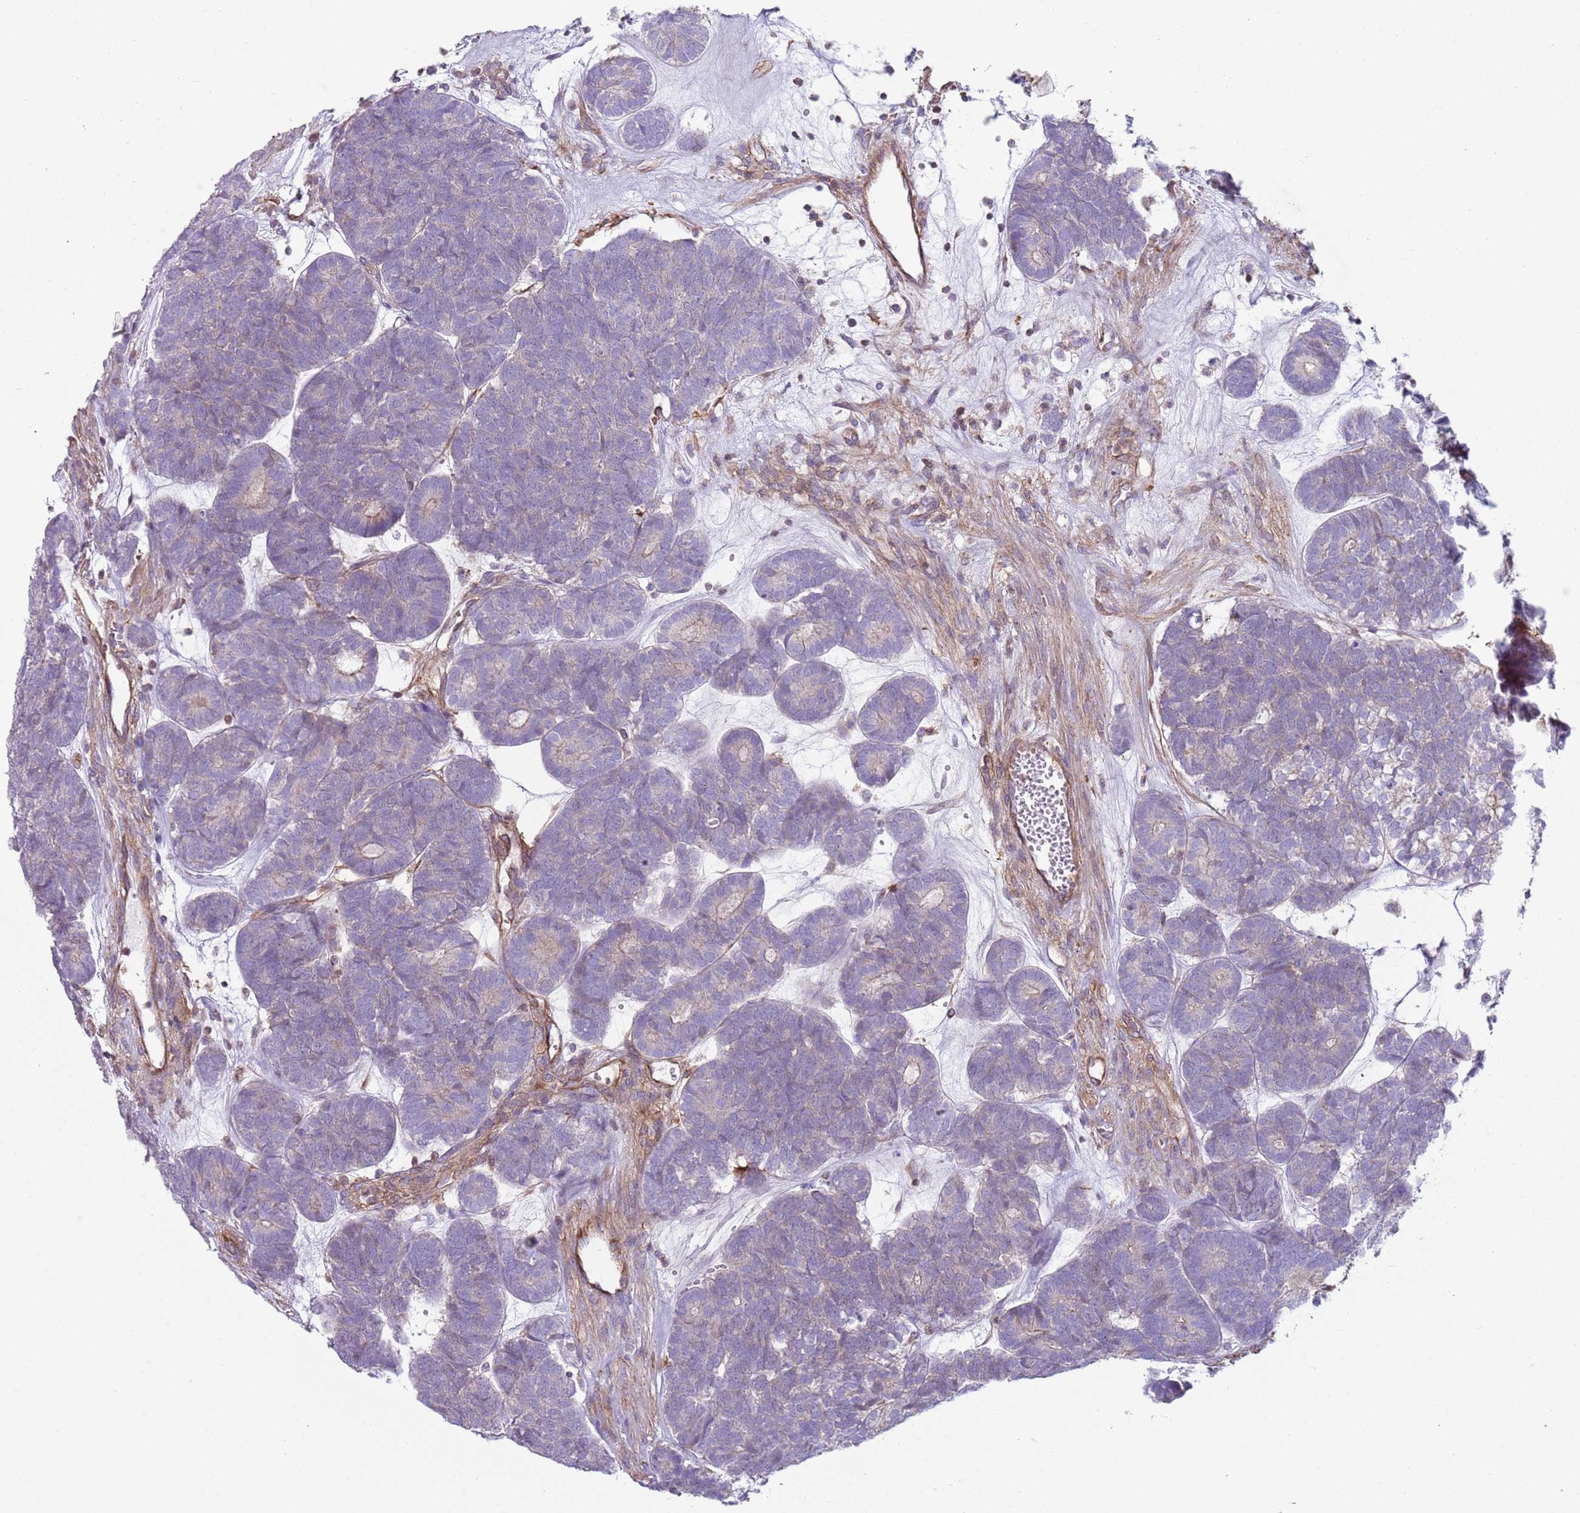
{"staining": {"intensity": "negative", "quantity": "none", "location": "none"}, "tissue": "head and neck cancer", "cell_type": "Tumor cells", "image_type": "cancer", "snomed": [{"axis": "morphology", "description": "Adenocarcinoma, NOS"}, {"axis": "topography", "description": "Head-Neck"}], "caption": "DAB (3,3'-diaminobenzidine) immunohistochemical staining of human head and neck cancer shows no significant positivity in tumor cells.", "gene": "GNAI3", "patient": {"sex": "female", "age": 81}}